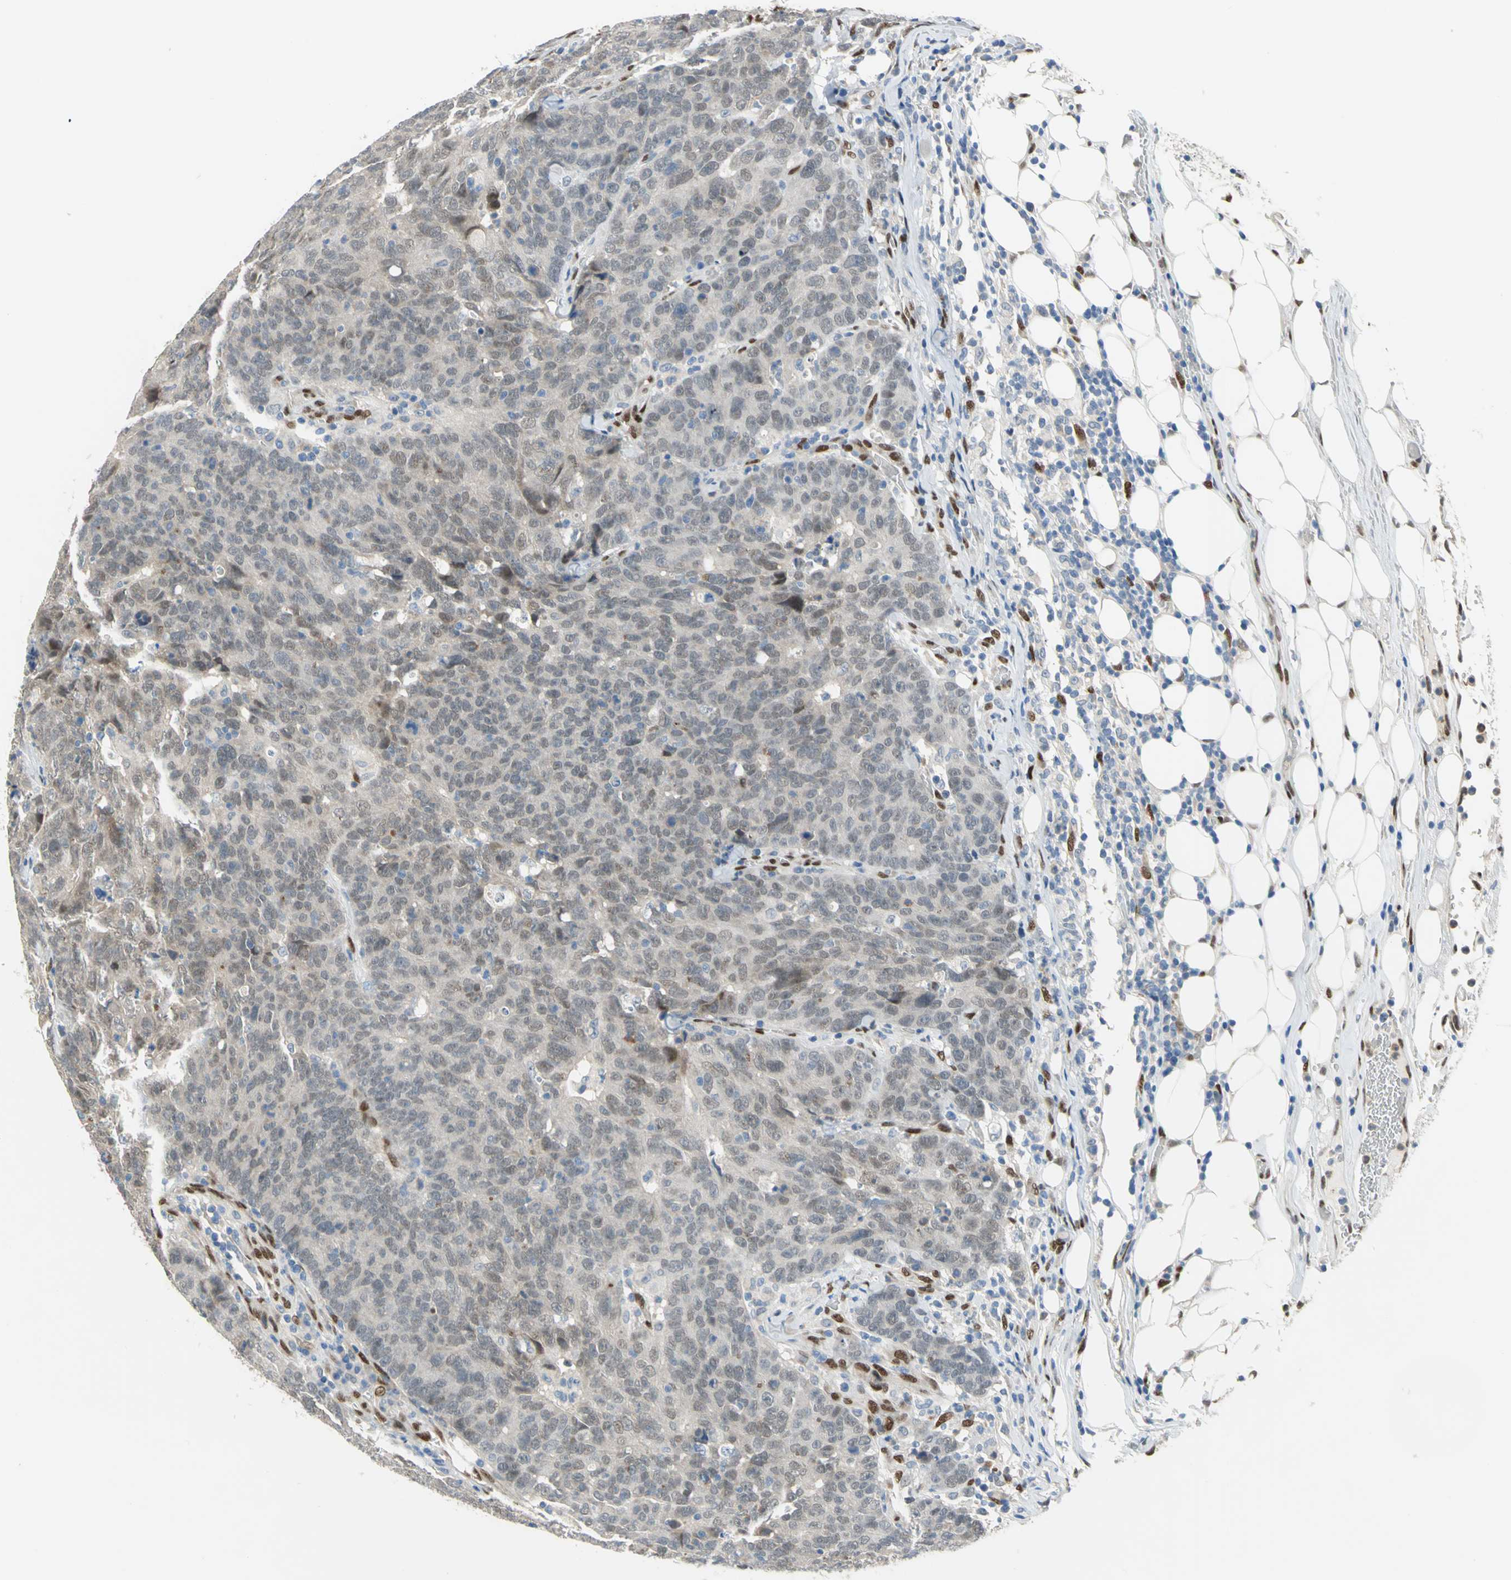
{"staining": {"intensity": "weak", "quantity": ">75%", "location": "cytoplasmic/membranous,nuclear"}, "tissue": "colorectal cancer", "cell_type": "Tumor cells", "image_type": "cancer", "snomed": [{"axis": "morphology", "description": "Adenocarcinoma, NOS"}, {"axis": "topography", "description": "Colon"}], "caption": "Immunohistochemical staining of colorectal cancer reveals low levels of weak cytoplasmic/membranous and nuclear positivity in about >75% of tumor cells.", "gene": "RBFOX2", "patient": {"sex": "female", "age": 53}}